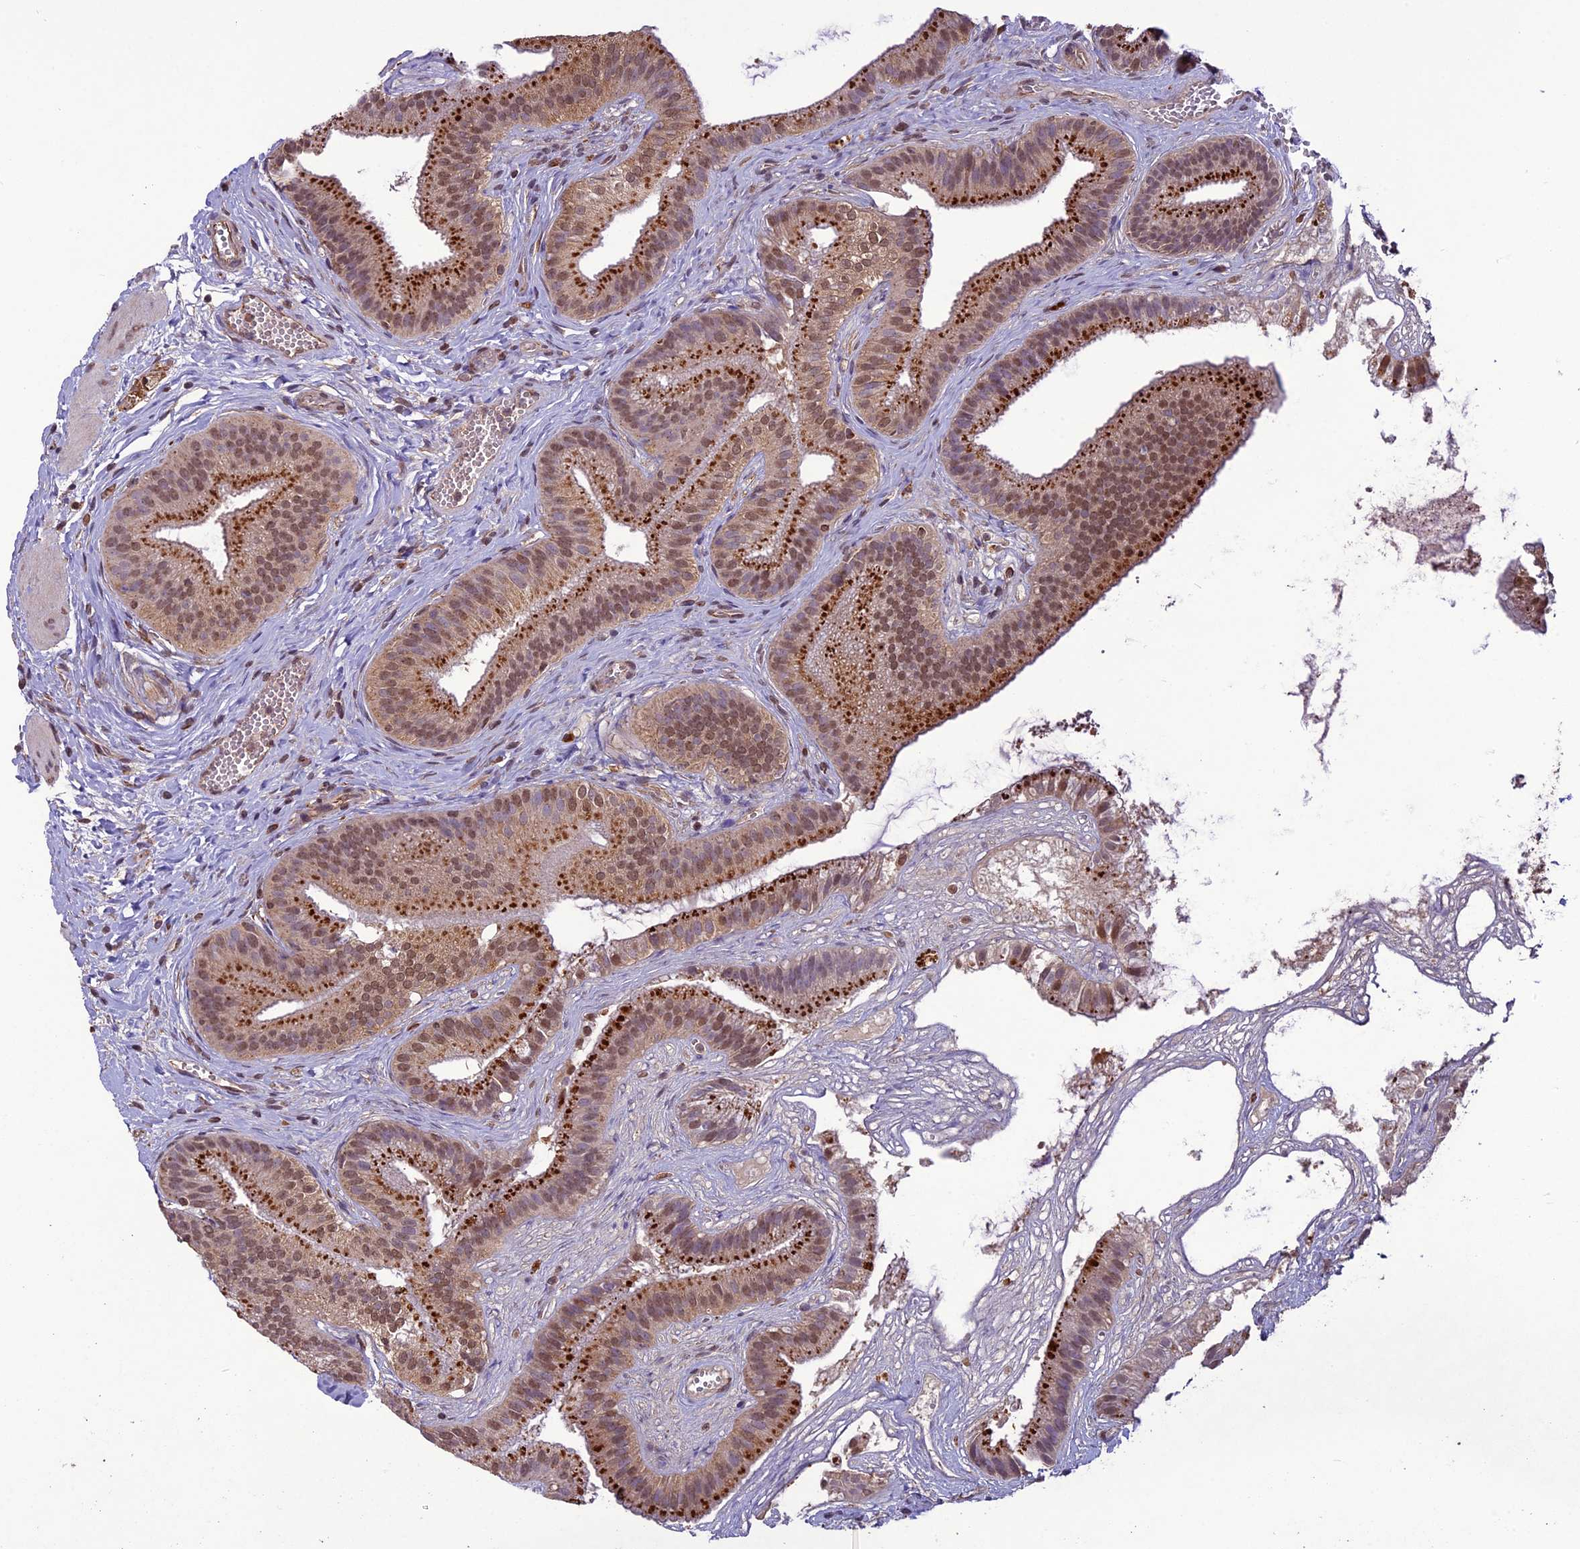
{"staining": {"intensity": "moderate", "quantity": ">75%", "location": "cytoplasmic/membranous,nuclear"}, "tissue": "gallbladder", "cell_type": "Glandular cells", "image_type": "normal", "snomed": [{"axis": "morphology", "description": "Normal tissue, NOS"}, {"axis": "topography", "description": "Gallbladder"}], "caption": "The micrograph displays a brown stain indicating the presence of a protein in the cytoplasmic/membranous,nuclear of glandular cells in gallbladder.", "gene": "C3orf70", "patient": {"sex": "female", "age": 54}}